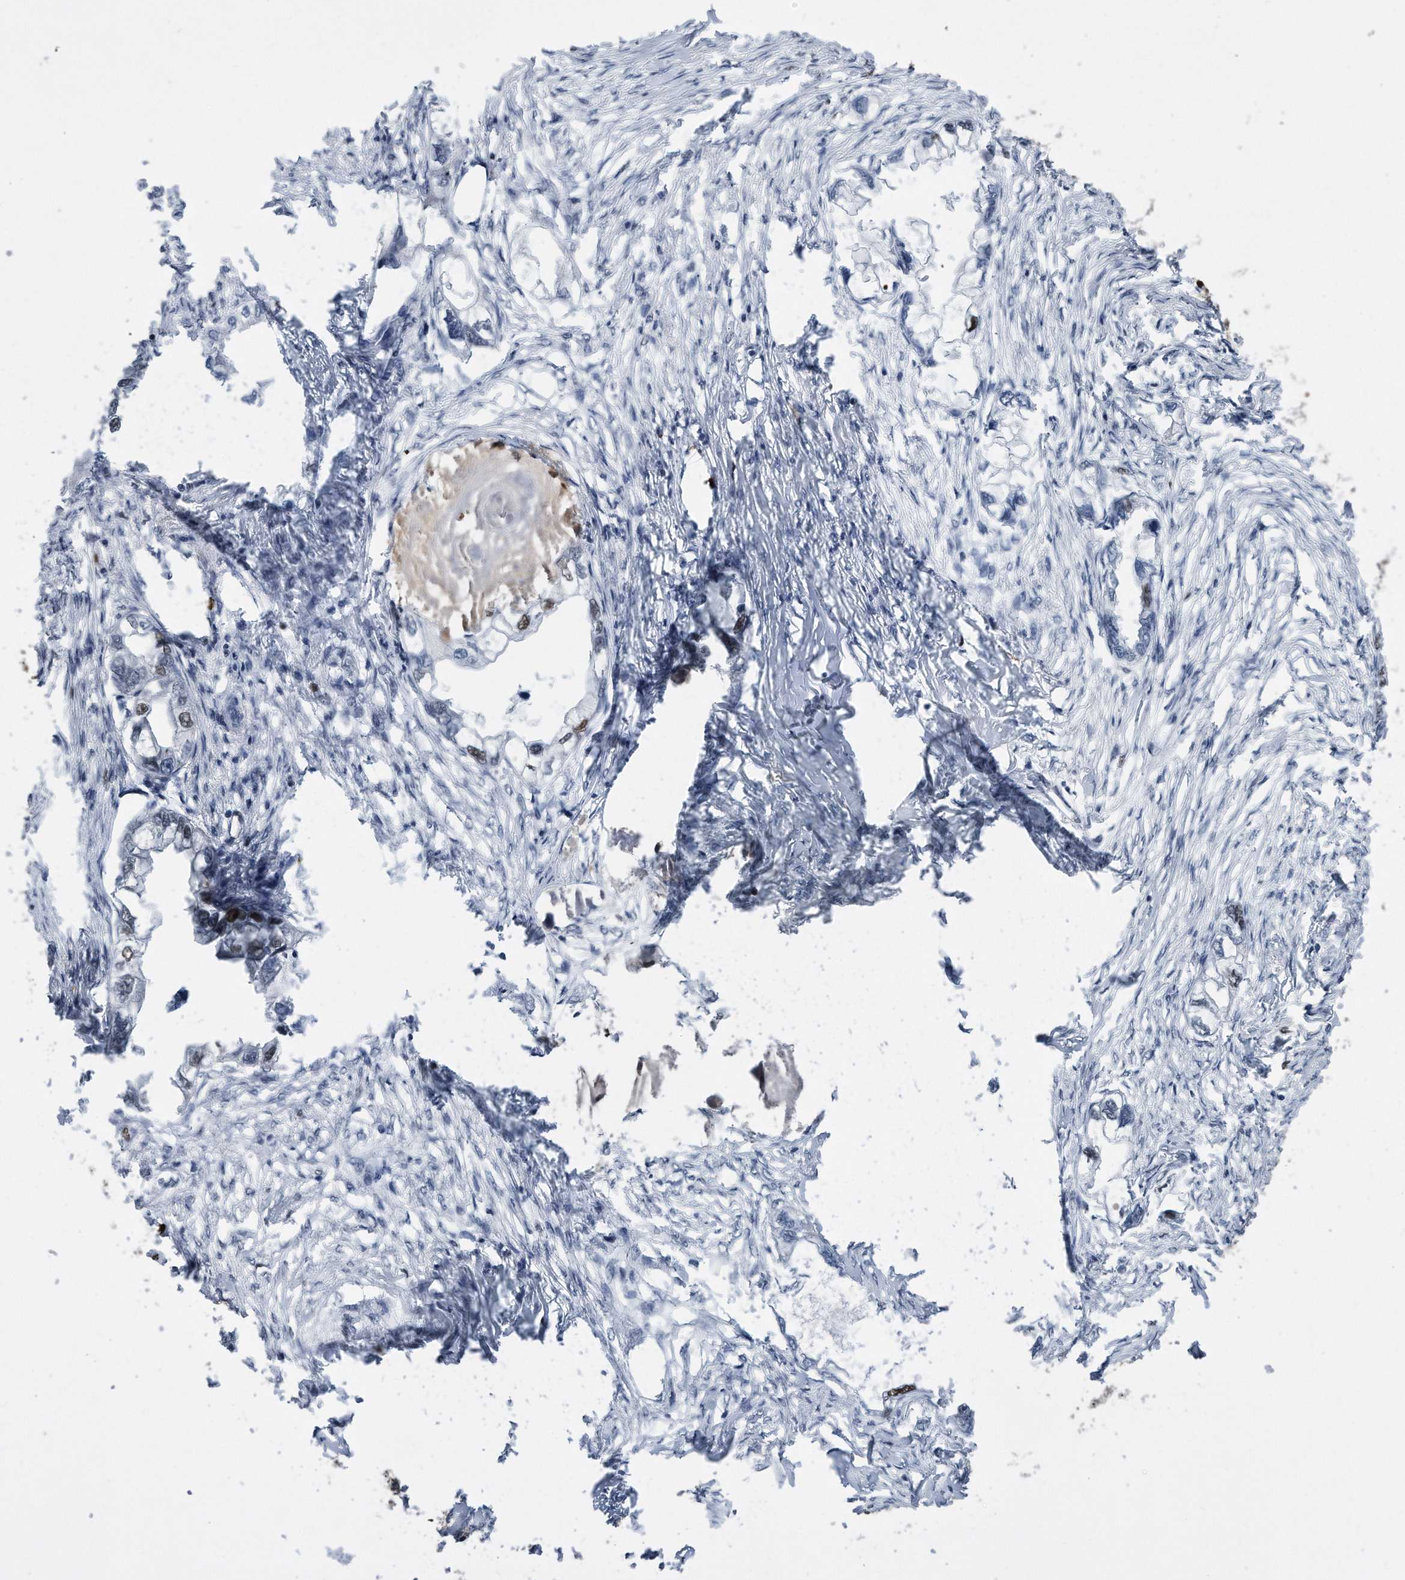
{"staining": {"intensity": "moderate", "quantity": "<25%", "location": "nuclear"}, "tissue": "endometrial cancer", "cell_type": "Tumor cells", "image_type": "cancer", "snomed": [{"axis": "morphology", "description": "Adenocarcinoma, NOS"}, {"axis": "morphology", "description": "Adenocarcinoma, metastatic, NOS"}, {"axis": "topography", "description": "Adipose tissue"}, {"axis": "topography", "description": "Endometrium"}], "caption": "This histopathology image exhibits IHC staining of human endometrial metastatic adenocarcinoma, with low moderate nuclear expression in about <25% of tumor cells.", "gene": "PCNA", "patient": {"sex": "female", "age": 67}}